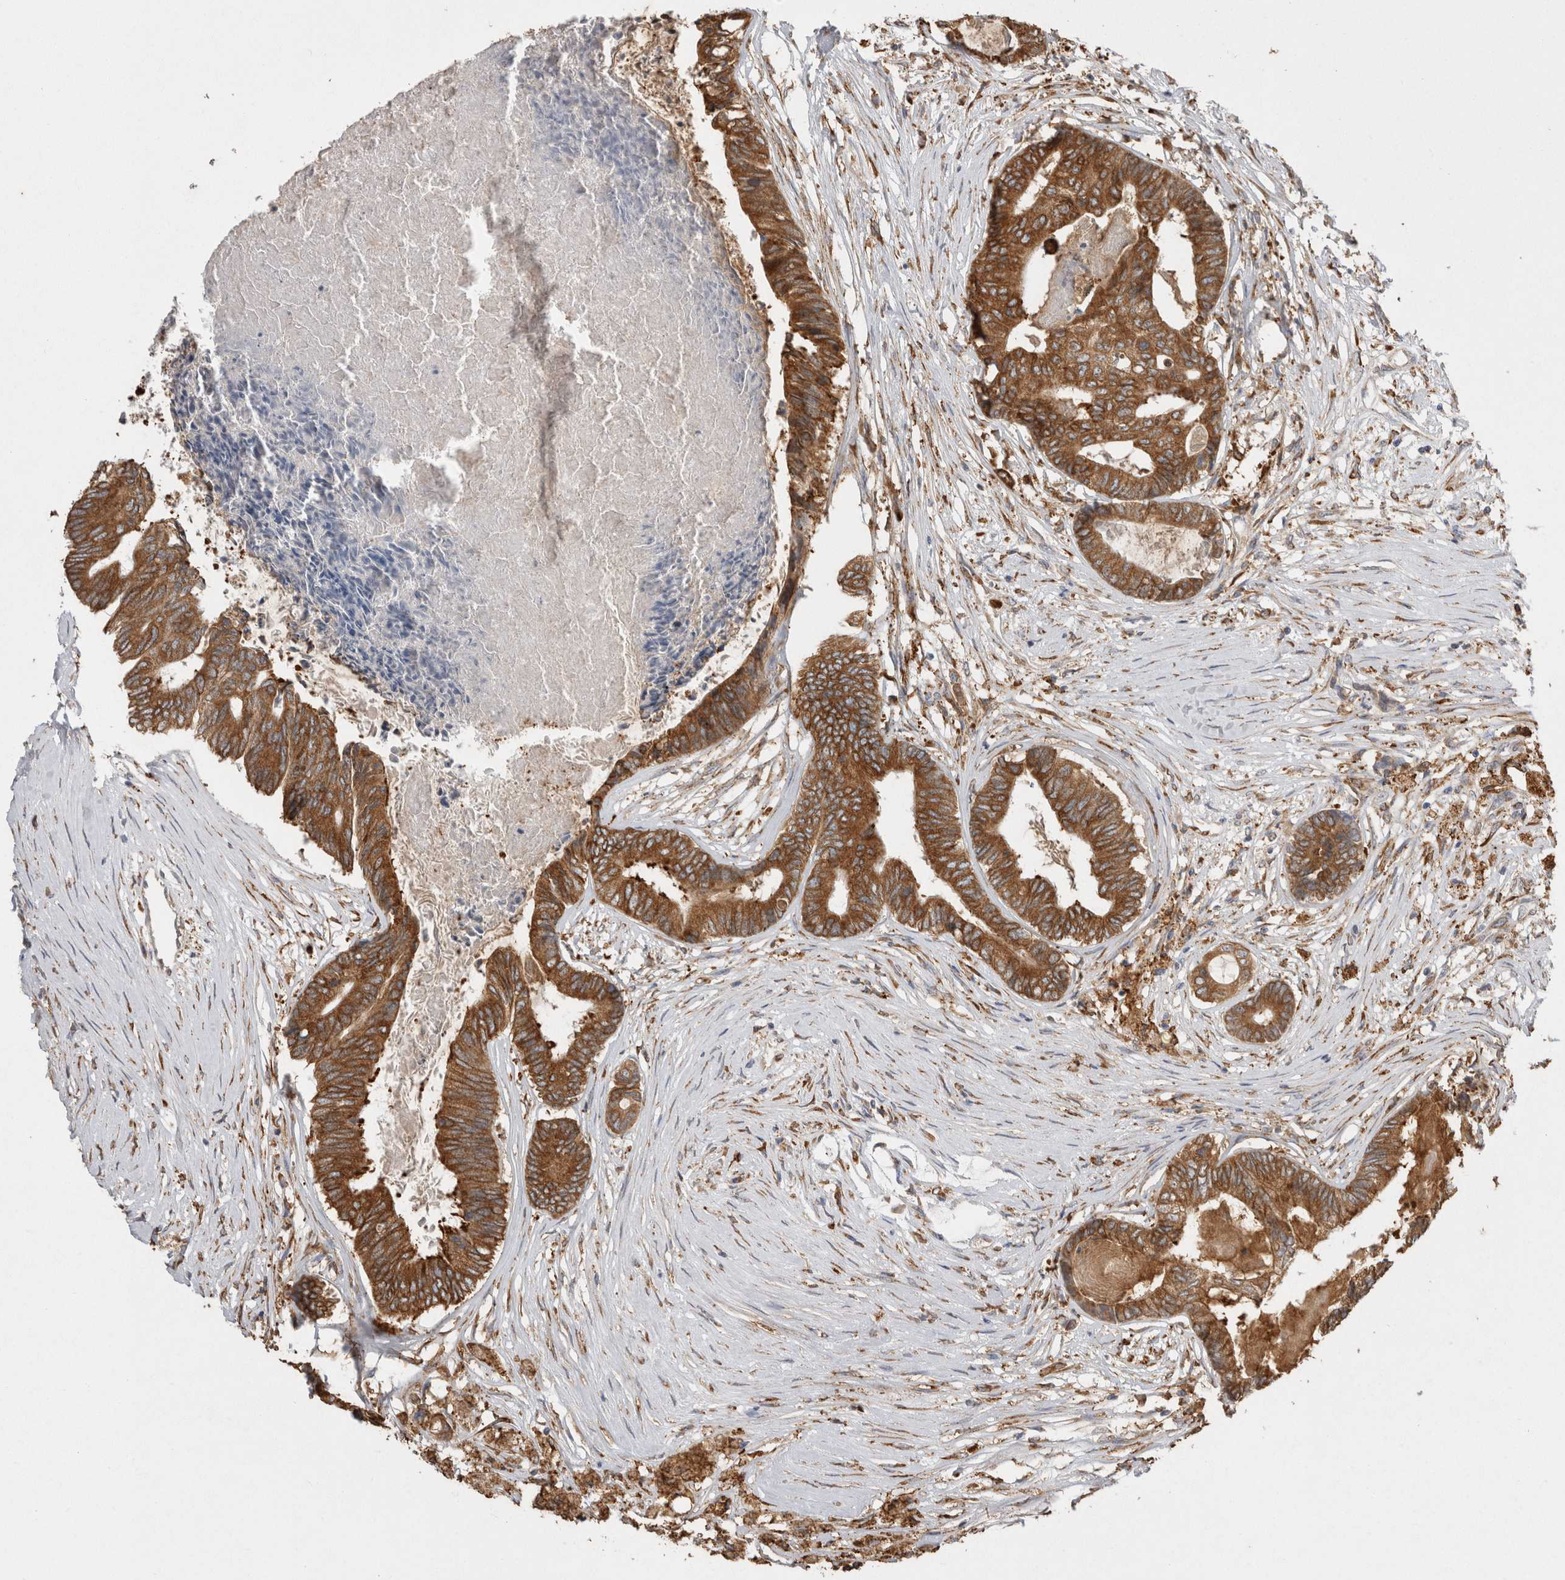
{"staining": {"intensity": "strong", "quantity": ">75%", "location": "cytoplasmic/membranous"}, "tissue": "colorectal cancer", "cell_type": "Tumor cells", "image_type": "cancer", "snomed": [{"axis": "morphology", "description": "Adenocarcinoma, NOS"}, {"axis": "topography", "description": "Rectum"}], "caption": "Colorectal cancer stained with immunohistochemistry (IHC) exhibits strong cytoplasmic/membranous staining in approximately >75% of tumor cells. The protein is stained brown, and the nuclei are stained in blue (DAB IHC with brightfield microscopy, high magnification).", "gene": "LRPAP1", "patient": {"sex": "male", "age": 63}}